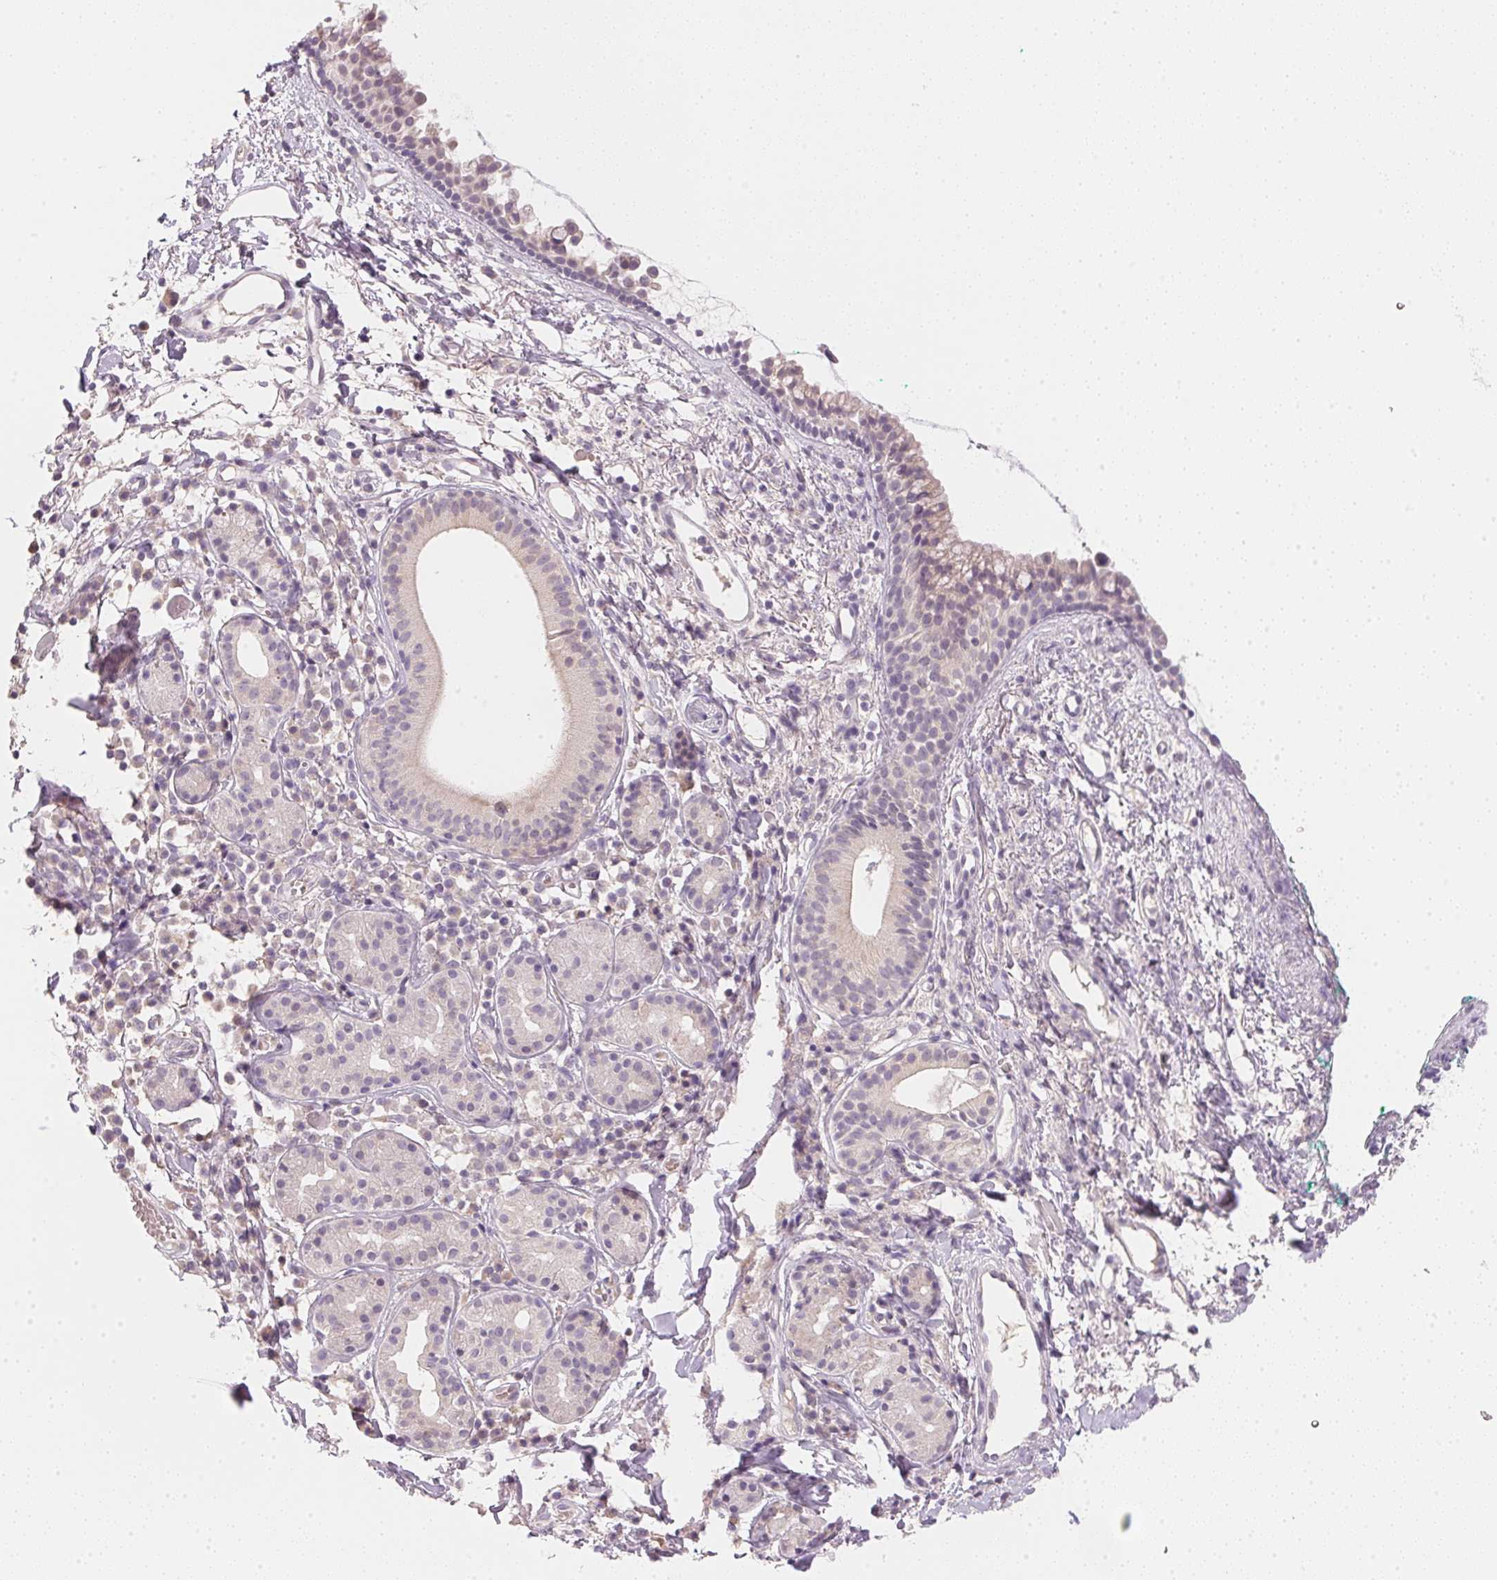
{"staining": {"intensity": "negative", "quantity": "none", "location": "none"}, "tissue": "nasopharynx", "cell_type": "Respiratory epithelial cells", "image_type": "normal", "snomed": [{"axis": "morphology", "description": "Normal tissue, NOS"}, {"axis": "morphology", "description": "Basal cell carcinoma"}, {"axis": "topography", "description": "Cartilage tissue"}, {"axis": "topography", "description": "Nasopharynx"}, {"axis": "topography", "description": "Oral tissue"}], "caption": "The immunohistochemistry photomicrograph has no significant positivity in respiratory epithelial cells of nasopharynx. (DAB IHC with hematoxylin counter stain).", "gene": "DHCR24", "patient": {"sex": "female", "age": 77}}